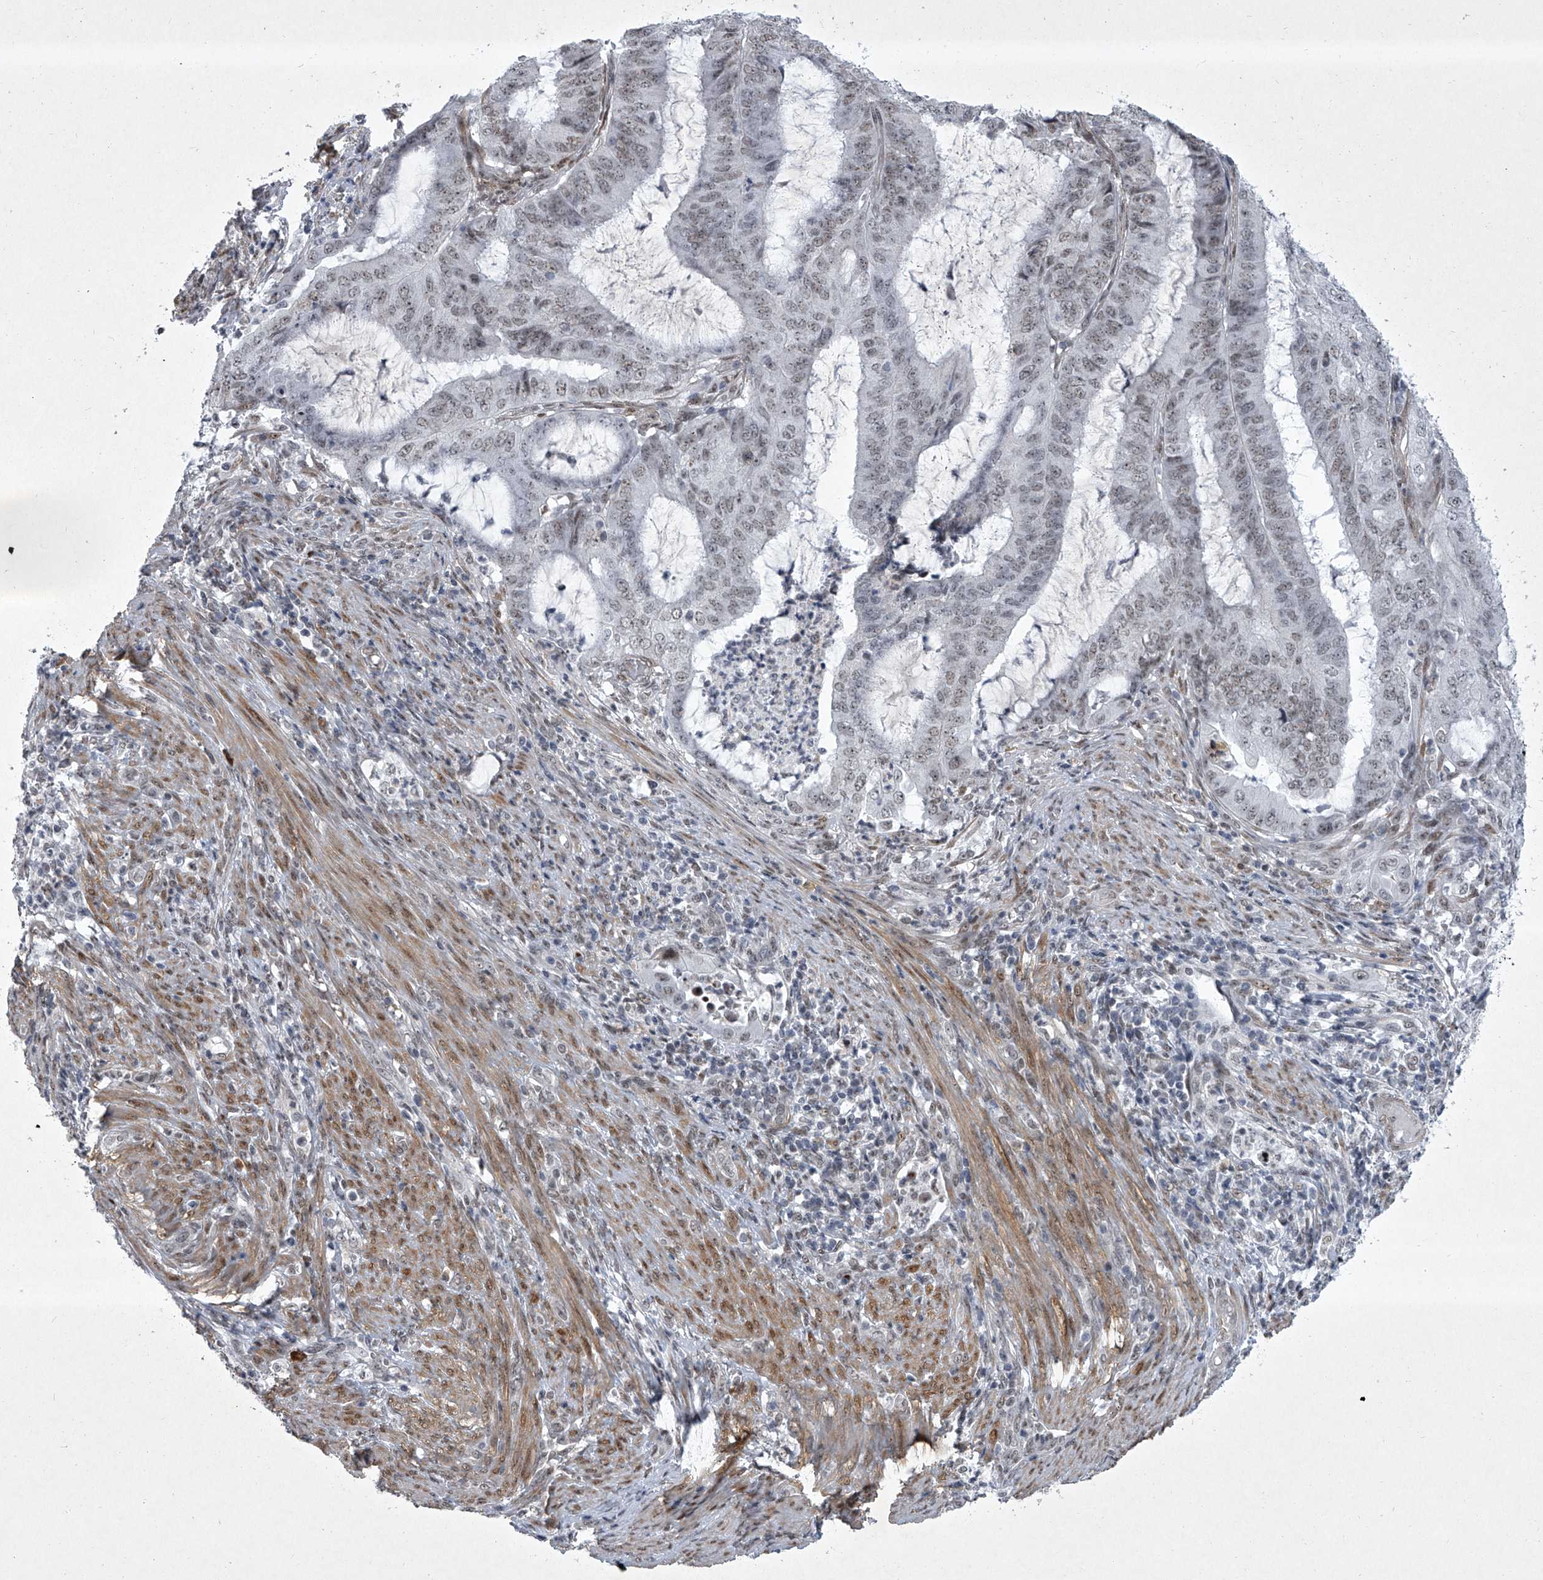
{"staining": {"intensity": "weak", "quantity": "25%-75%", "location": "nuclear"}, "tissue": "endometrial cancer", "cell_type": "Tumor cells", "image_type": "cancer", "snomed": [{"axis": "morphology", "description": "Adenocarcinoma, NOS"}, {"axis": "topography", "description": "Endometrium"}], "caption": "IHC (DAB (3,3'-diaminobenzidine)) staining of endometrial cancer demonstrates weak nuclear protein positivity in about 25%-75% of tumor cells.", "gene": "MLLT1", "patient": {"sex": "female", "age": 51}}